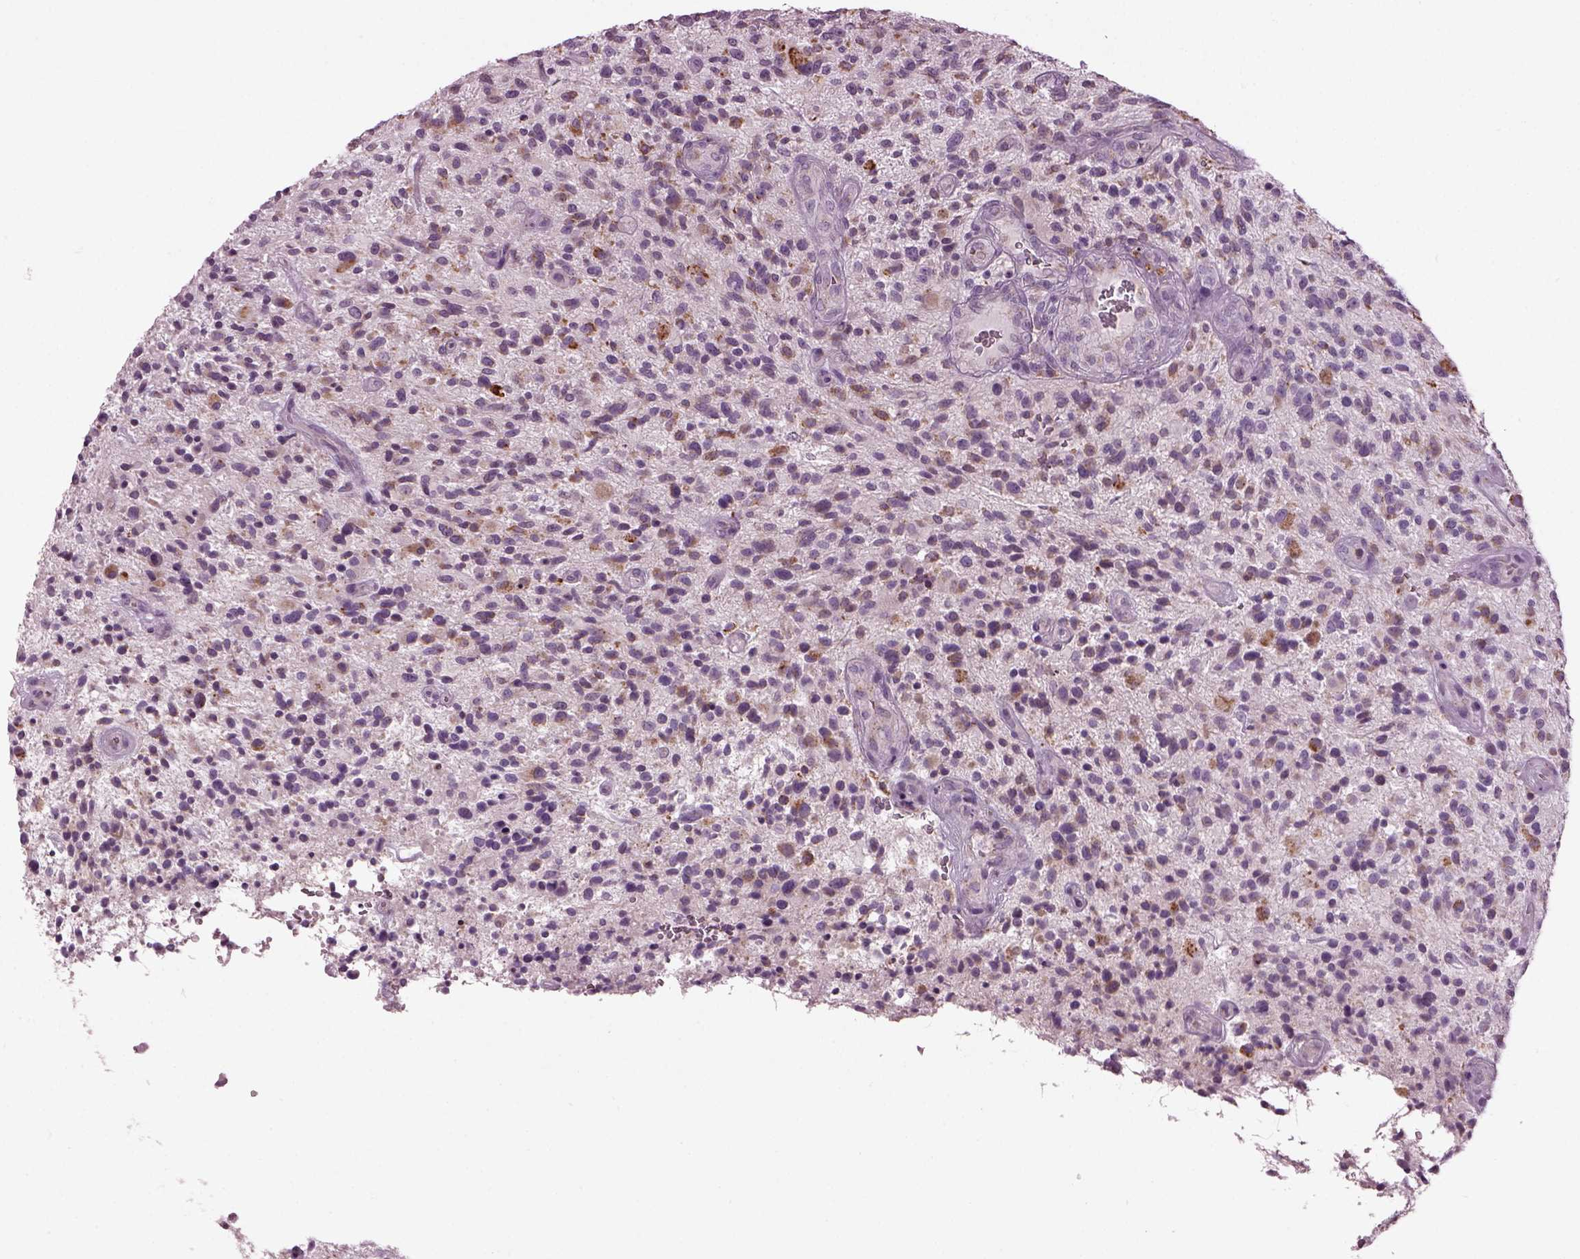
{"staining": {"intensity": "negative", "quantity": "none", "location": "none"}, "tissue": "glioma", "cell_type": "Tumor cells", "image_type": "cancer", "snomed": [{"axis": "morphology", "description": "Glioma, malignant, High grade"}, {"axis": "topography", "description": "Brain"}], "caption": "Immunohistochemistry (IHC) of human malignant glioma (high-grade) displays no staining in tumor cells. (Stains: DAB (3,3'-diaminobenzidine) immunohistochemistry (IHC) with hematoxylin counter stain, Microscopy: brightfield microscopy at high magnification).", "gene": "TMEM231", "patient": {"sex": "male", "age": 47}}